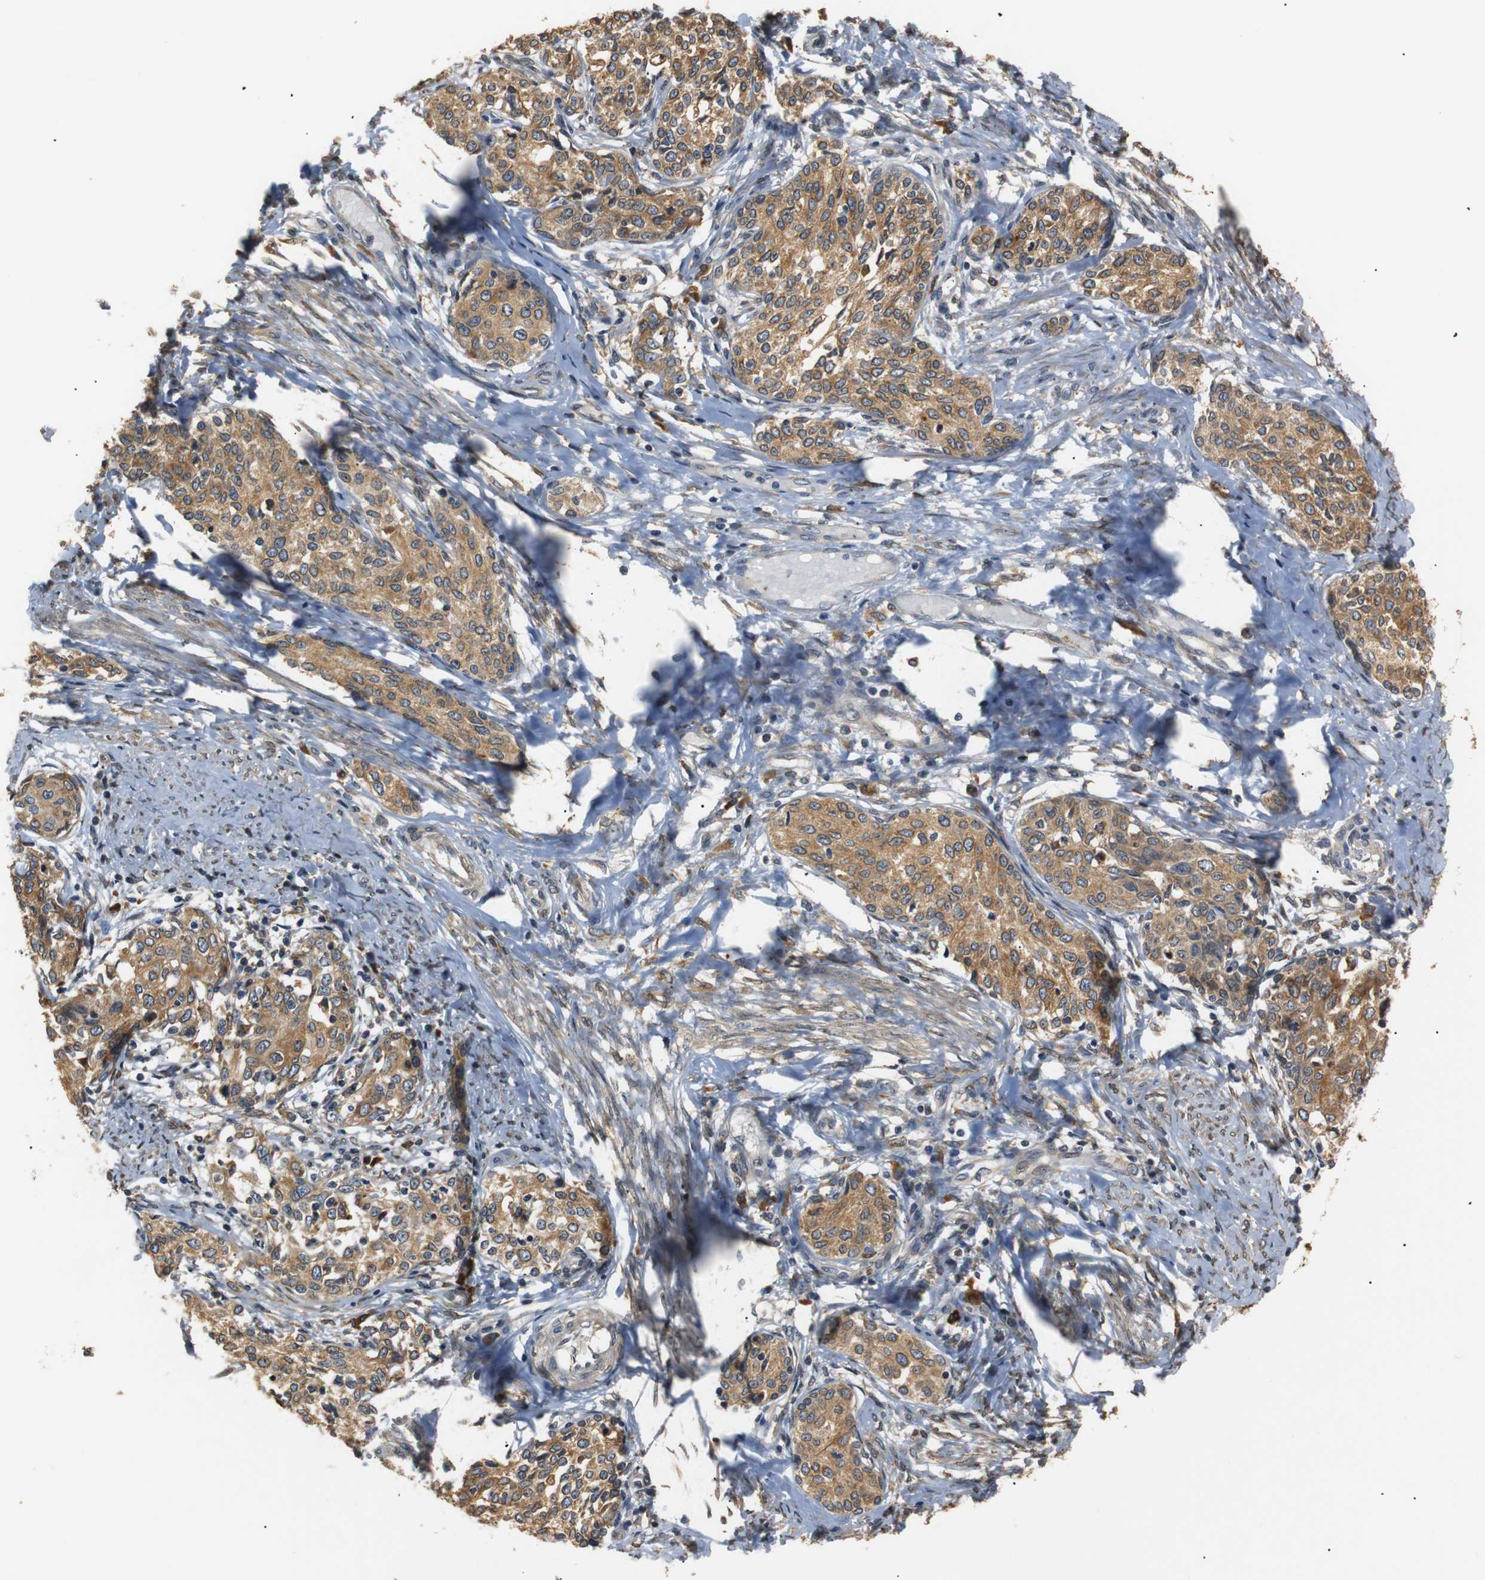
{"staining": {"intensity": "moderate", "quantity": ">75%", "location": "cytoplasmic/membranous"}, "tissue": "cervical cancer", "cell_type": "Tumor cells", "image_type": "cancer", "snomed": [{"axis": "morphology", "description": "Squamous cell carcinoma, NOS"}, {"axis": "morphology", "description": "Adenocarcinoma, NOS"}, {"axis": "topography", "description": "Cervix"}], "caption": "Moderate cytoplasmic/membranous protein expression is appreciated in approximately >75% of tumor cells in cervical cancer (adenocarcinoma).", "gene": "TMED2", "patient": {"sex": "female", "age": 52}}